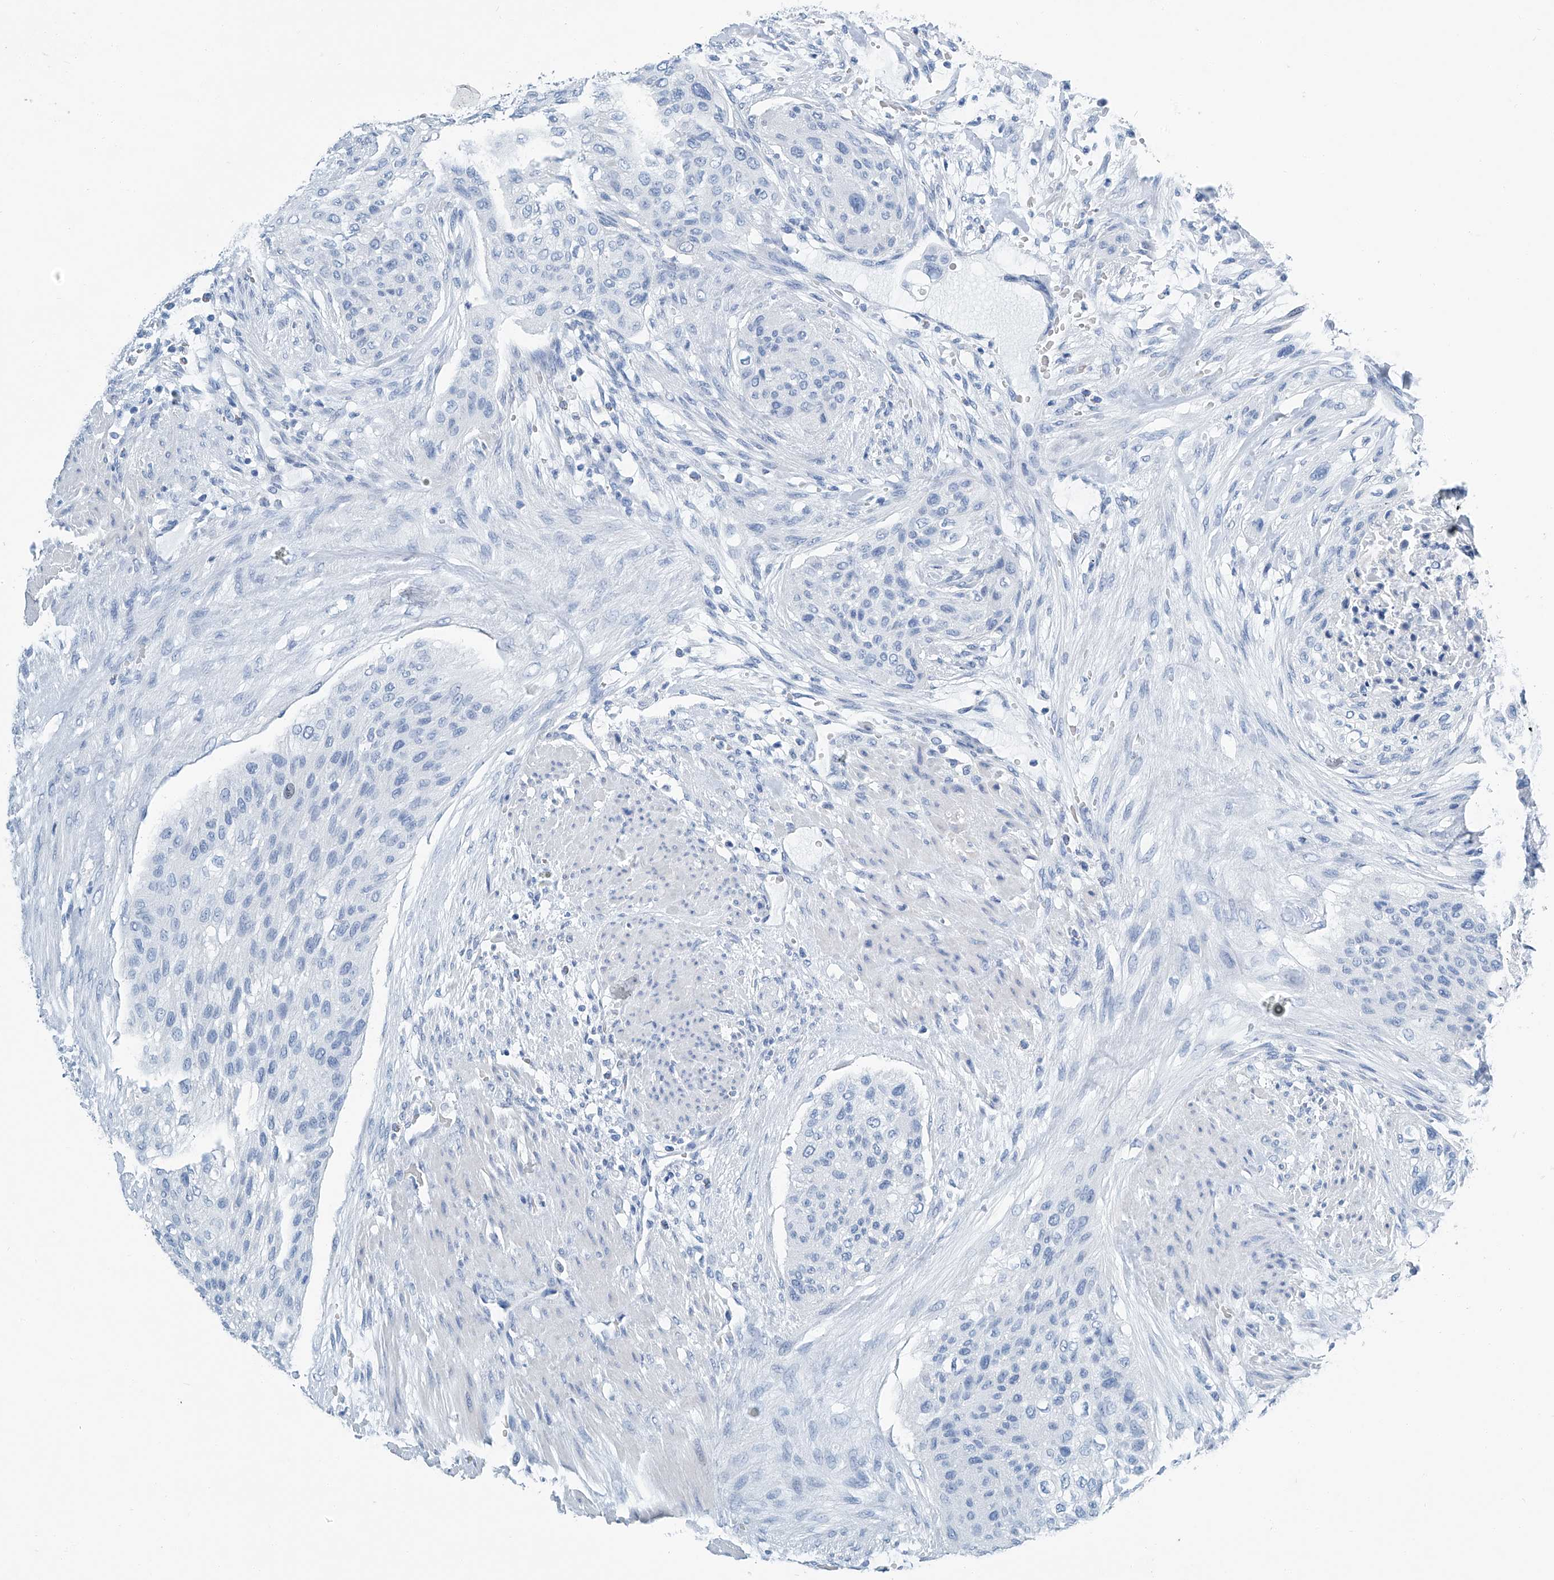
{"staining": {"intensity": "negative", "quantity": "none", "location": "none"}, "tissue": "urothelial cancer", "cell_type": "Tumor cells", "image_type": "cancer", "snomed": [{"axis": "morphology", "description": "Urothelial carcinoma, High grade"}, {"axis": "topography", "description": "Urinary bladder"}], "caption": "Protein analysis of urothelial cancer displays no significant positivity in tumor cells.", "gene": "CYP2A7", "patient": {"sex": "male", "age": 35}}